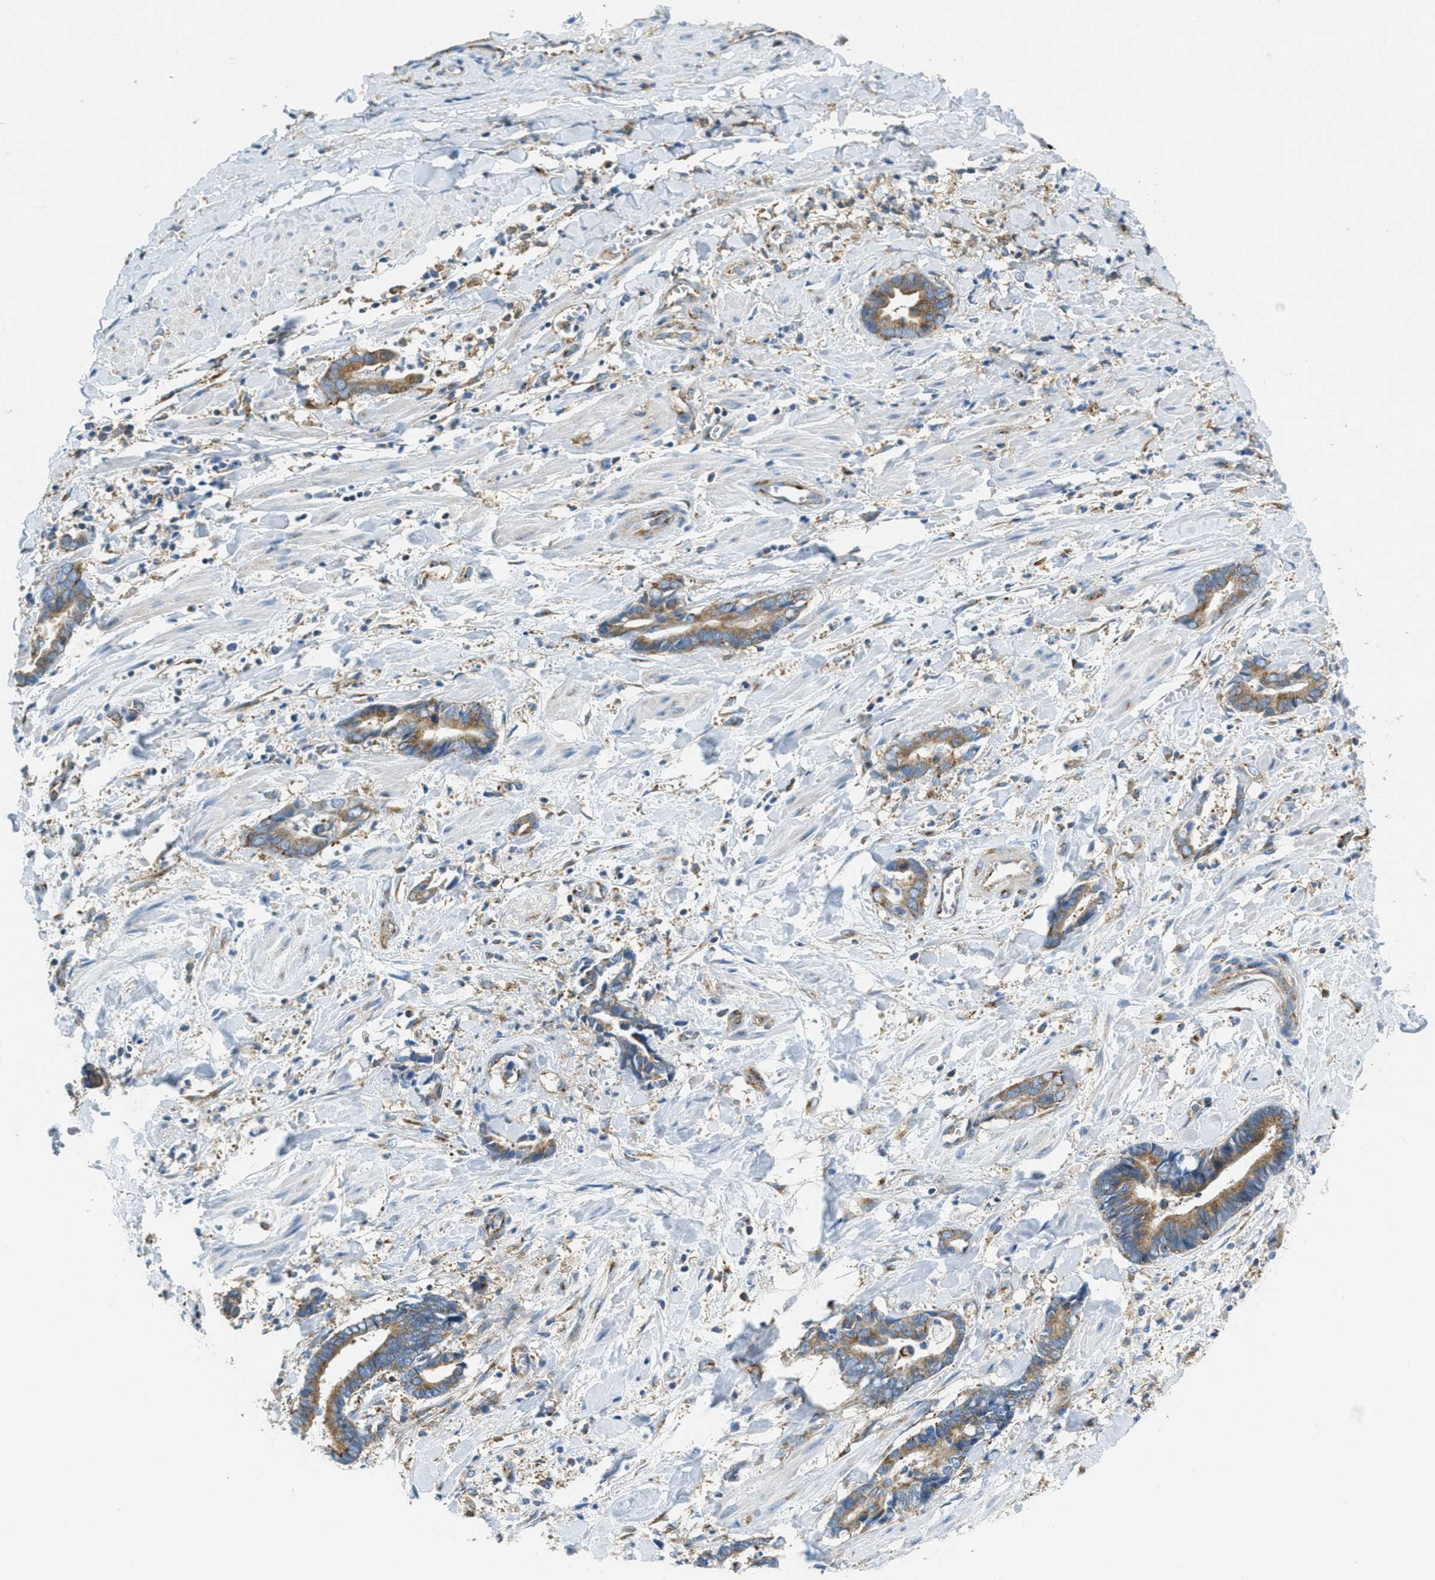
{"staining": {"intensity": "moderate", "quantity": ">75%", "location": "cytoplasmic/membranous"}, "tissue": "cervical cancer", "cell_type": "Tumor cells", "image_type": "cancer", "snomed": [{"axis": "morphology", "description": "Adenocarcinoma, NOS"}, {"axis": "topography", "description": "Cervix"}], "caption": "Moderate cytoplasmic/membranous protein staining is seen in about >75% of tumor cells in cervical cancer (adenocarcinoma). (brown staining indicates protein expression, while blue staining denotes nuclei).", "gene": "AP2B1", "patient": {"sex": "female", "age": 44}}